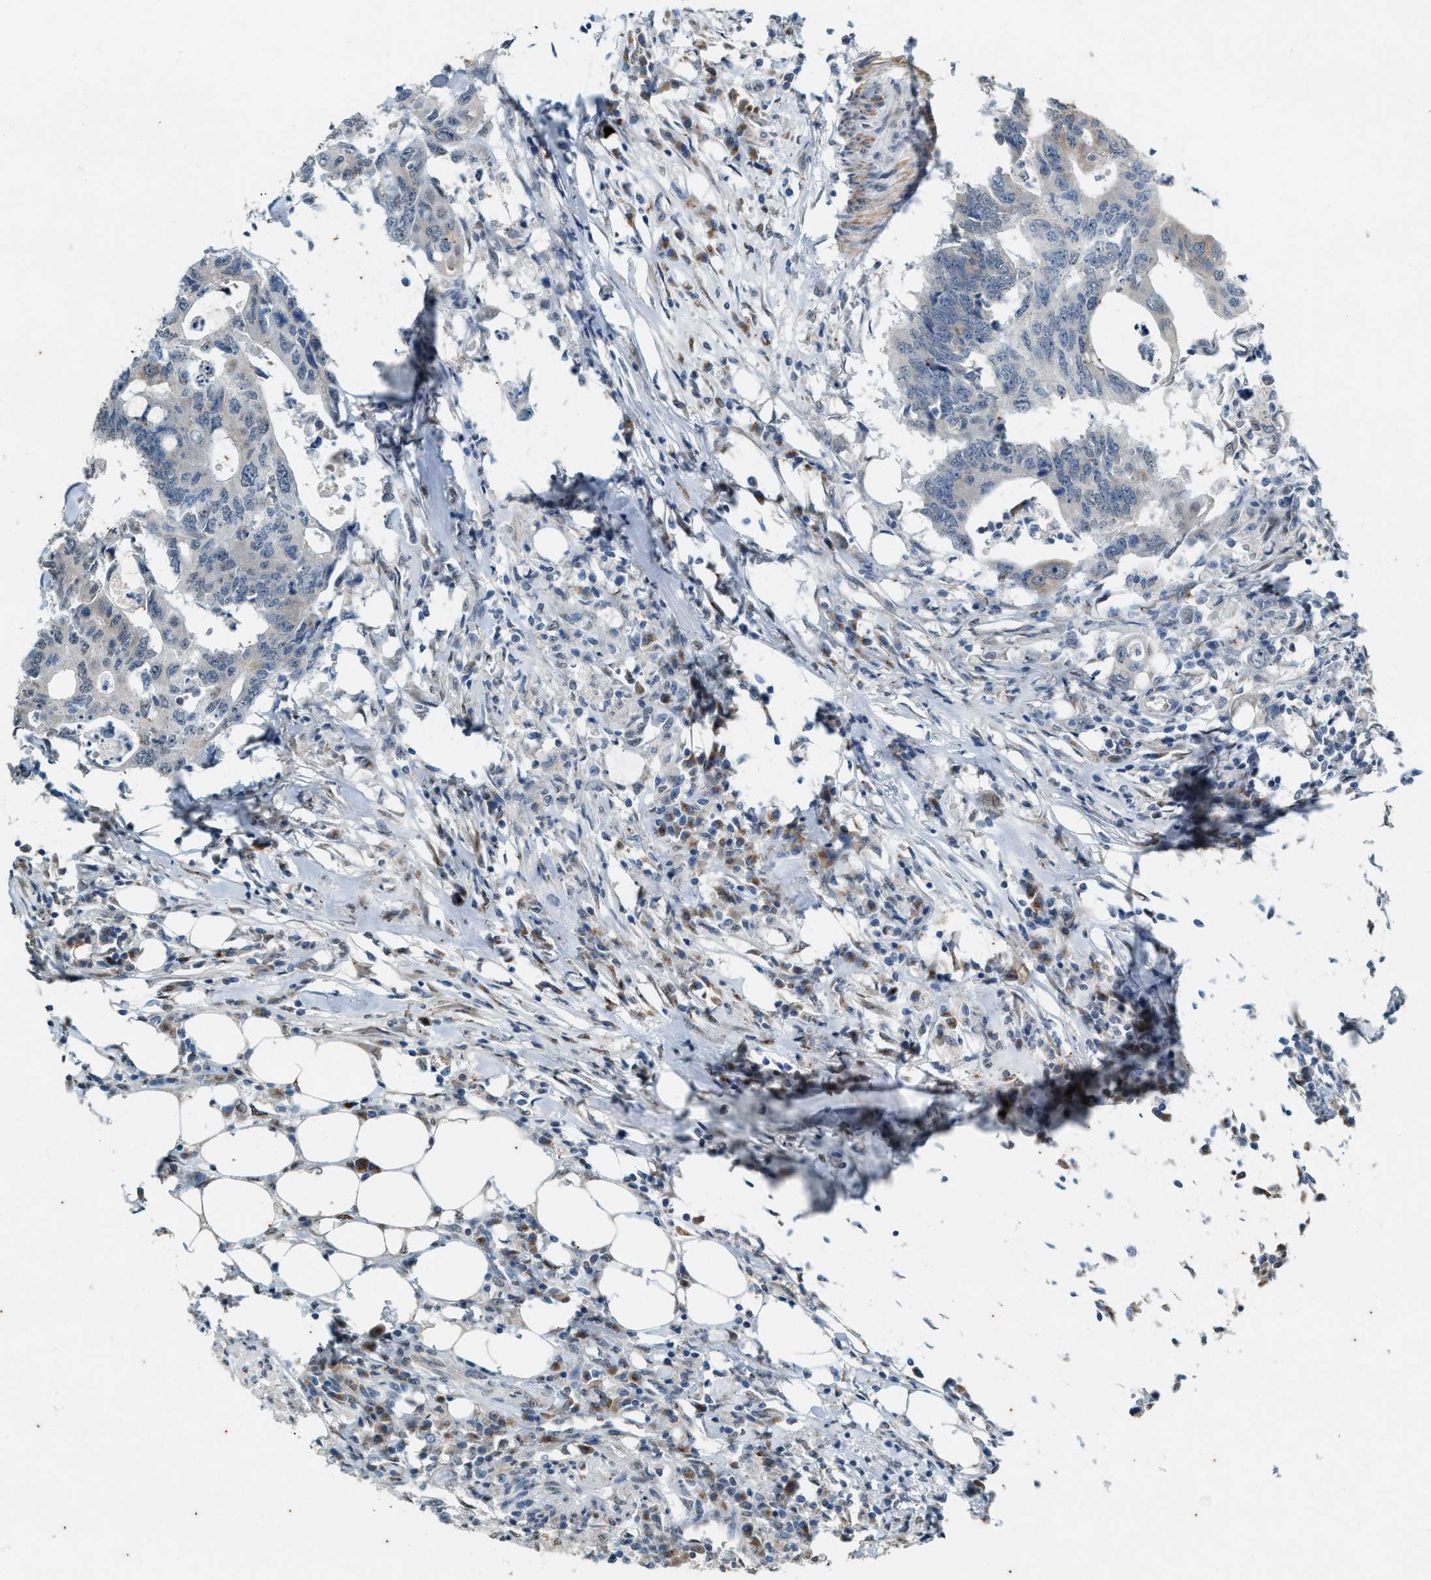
{"staining": {"intensity": "weak", "quantity": "<25%", "location": "cytoplasmic/membranous"}, "tissue": "colorectal cancer", "cell_type": "Tumor cells", "image_type": "cancer", "snomed": [{"axis": "morphology", "description": "Adenocarcinoma, NOS"}, {"axis": "topography", "description": "Colon"}], "caption": "IHC image of neoplastic tissue: adenocarcinoma (colorectal) stained with DAB (3,3'-diaminobenzidine) displays no significant protein expression in tumor cells.", "gene": "CHPF2", "patient": {"sex": "male", "age": 71}}